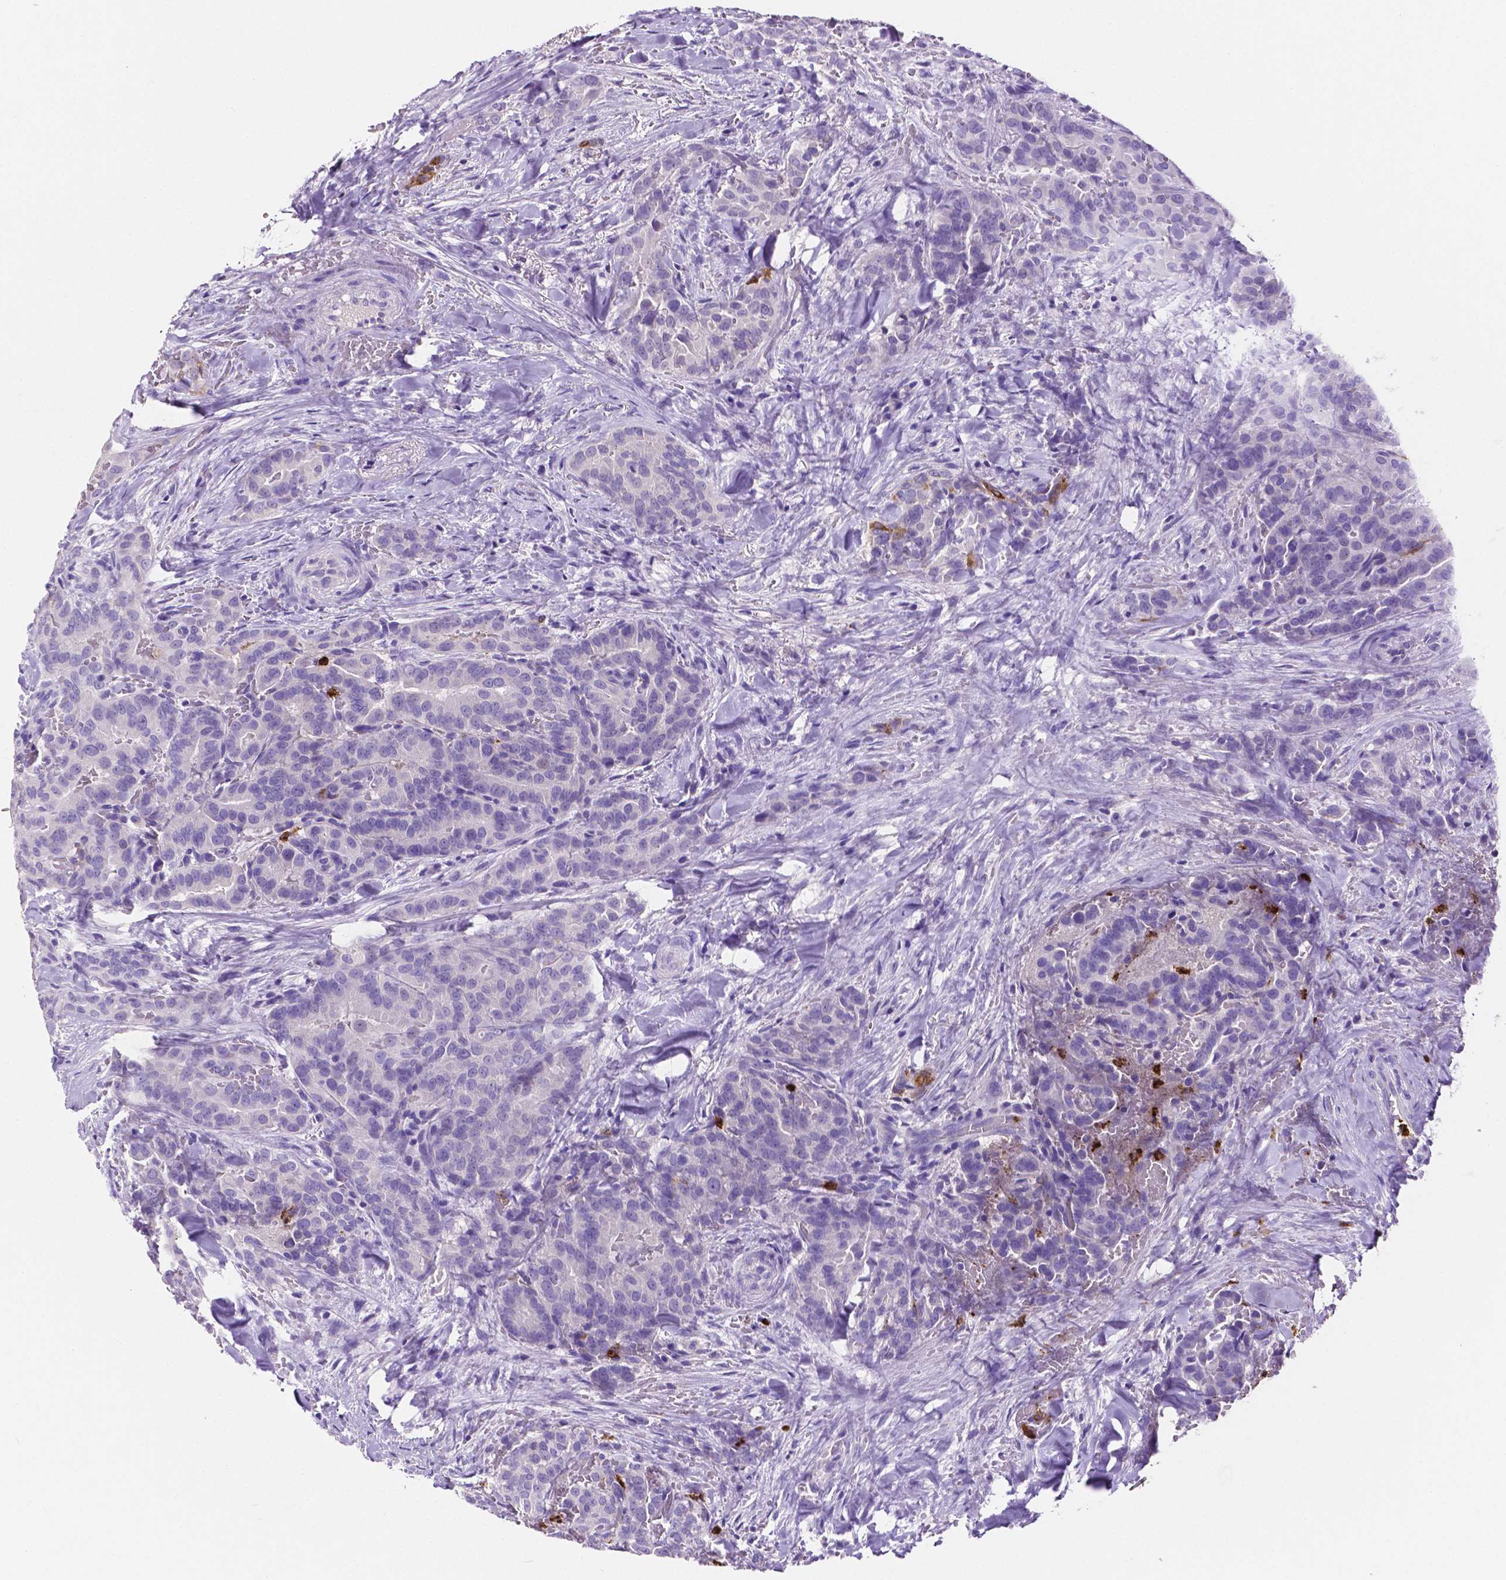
{"staining": {"intensity": "negative", "quantity": "none", "location": "none"}, "tissue": "thyroid cancer", "cell_type": "Tumor cells", "image_type": "cancer", "snomed": [{"axis": "morphology", "description": "Papillary adenocarcinoma, NOS"}, {"axis": "topography", "description": "Thyroid gland"}], "caption": "DAB immunohistochemical staining of human papillary adenocarcinoma (thyroid) exhibits no significant expression in tumor cells.", "gene": "MMP9", "patient": {"sex": "male", "age": 61}}